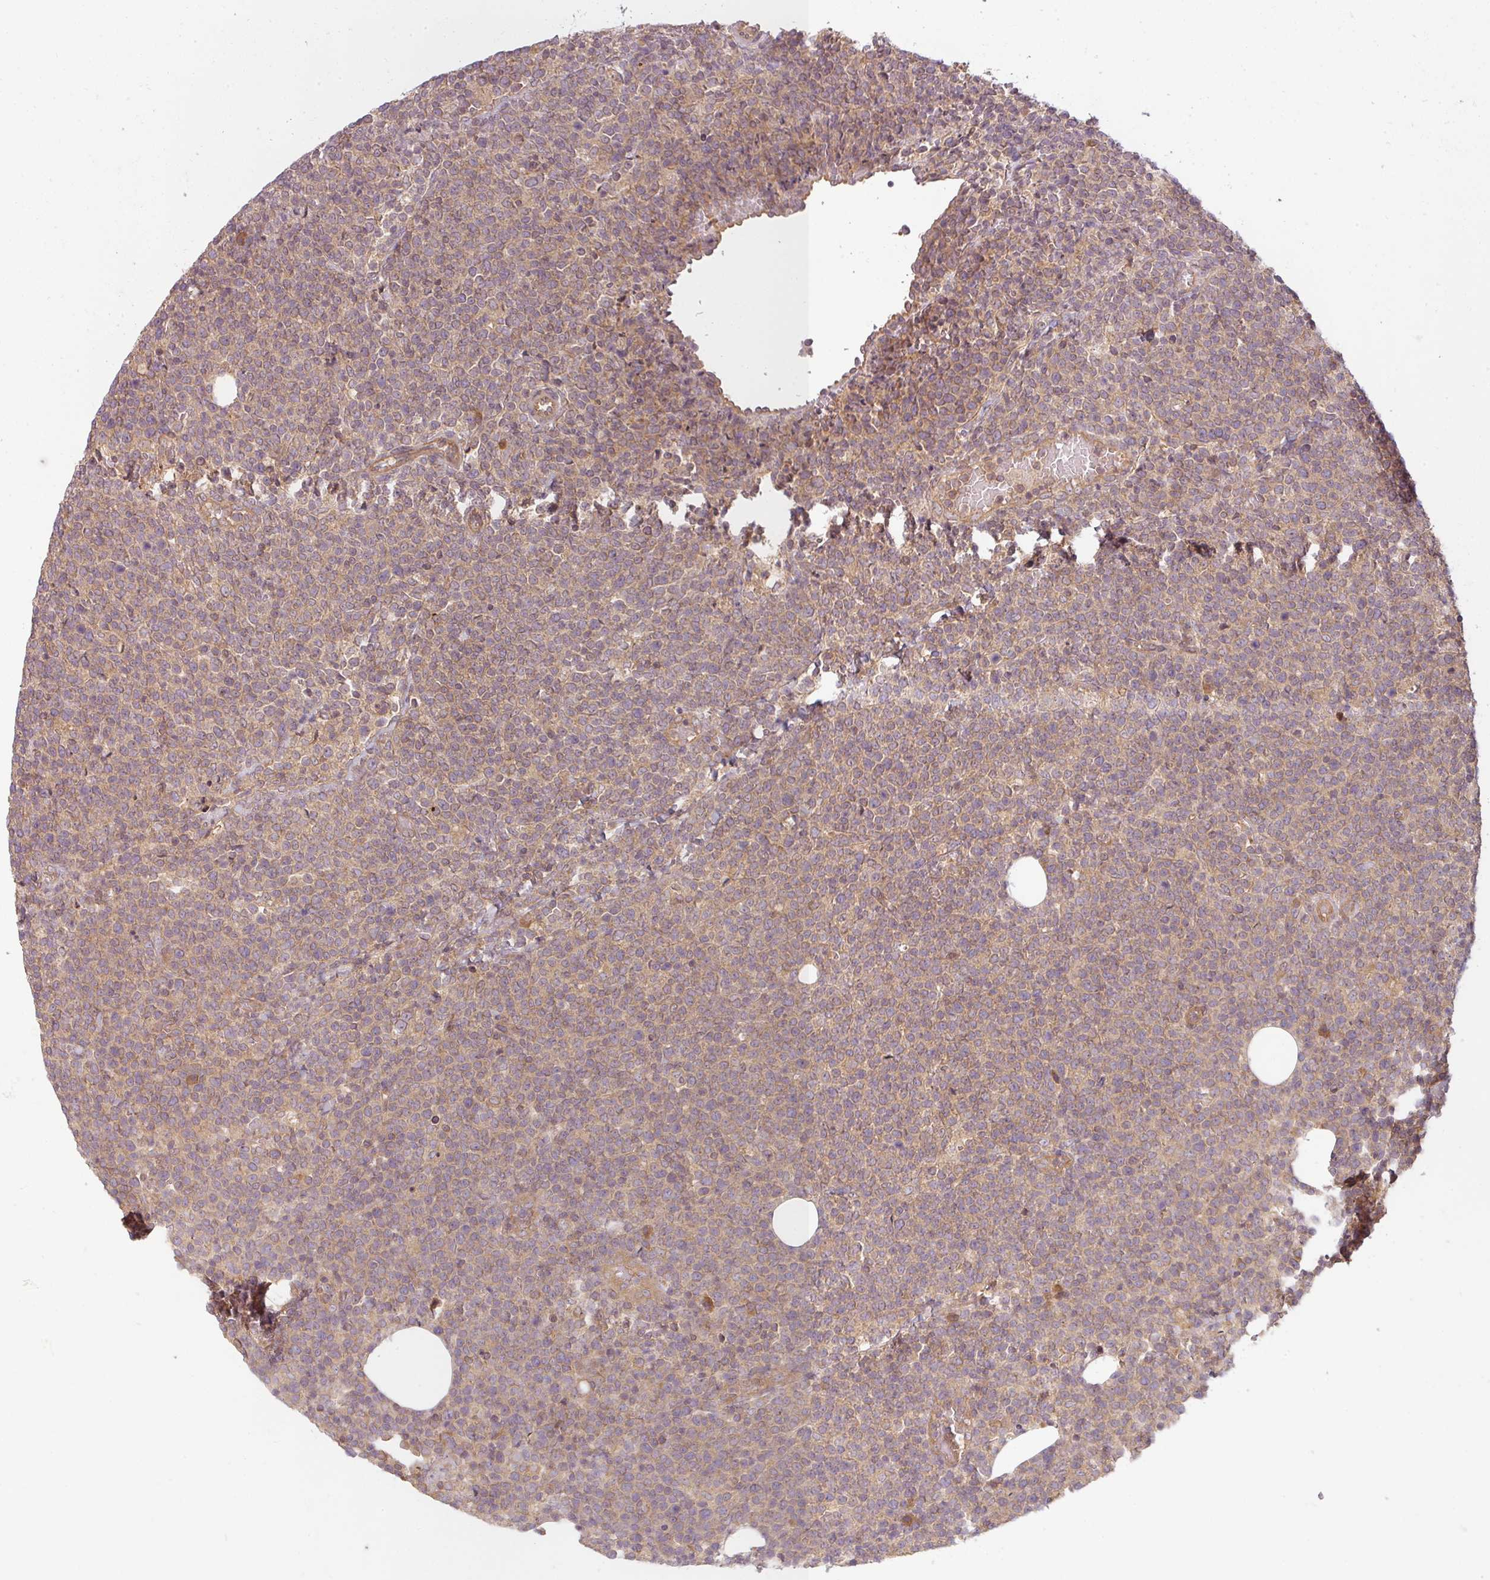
{"staining": {"intensity": "weak", "quantity": ">75%", "location": "cytoplasmic/membranous"}, "tissue": "lymphoma", "cell_type": "Tumor cells", "image_type": "cancer", "snomed": [{"axis": "morphology", "description": "Malignant lymphoma, non-Hodgkin's type, High grade"}, {"axis": "topography", "description": "Lymph node"}], "caption": "Immunohistochemistry (IHC) (DAB) staining of human high-grade malignant lymphoma, non-Hodgkin's type exhibits weak cytoplasmic/membranous protein staining in approximately >75% of tumor cells.", "gene": "RNF31", "patient": {"sex": "male", "age": 61}}